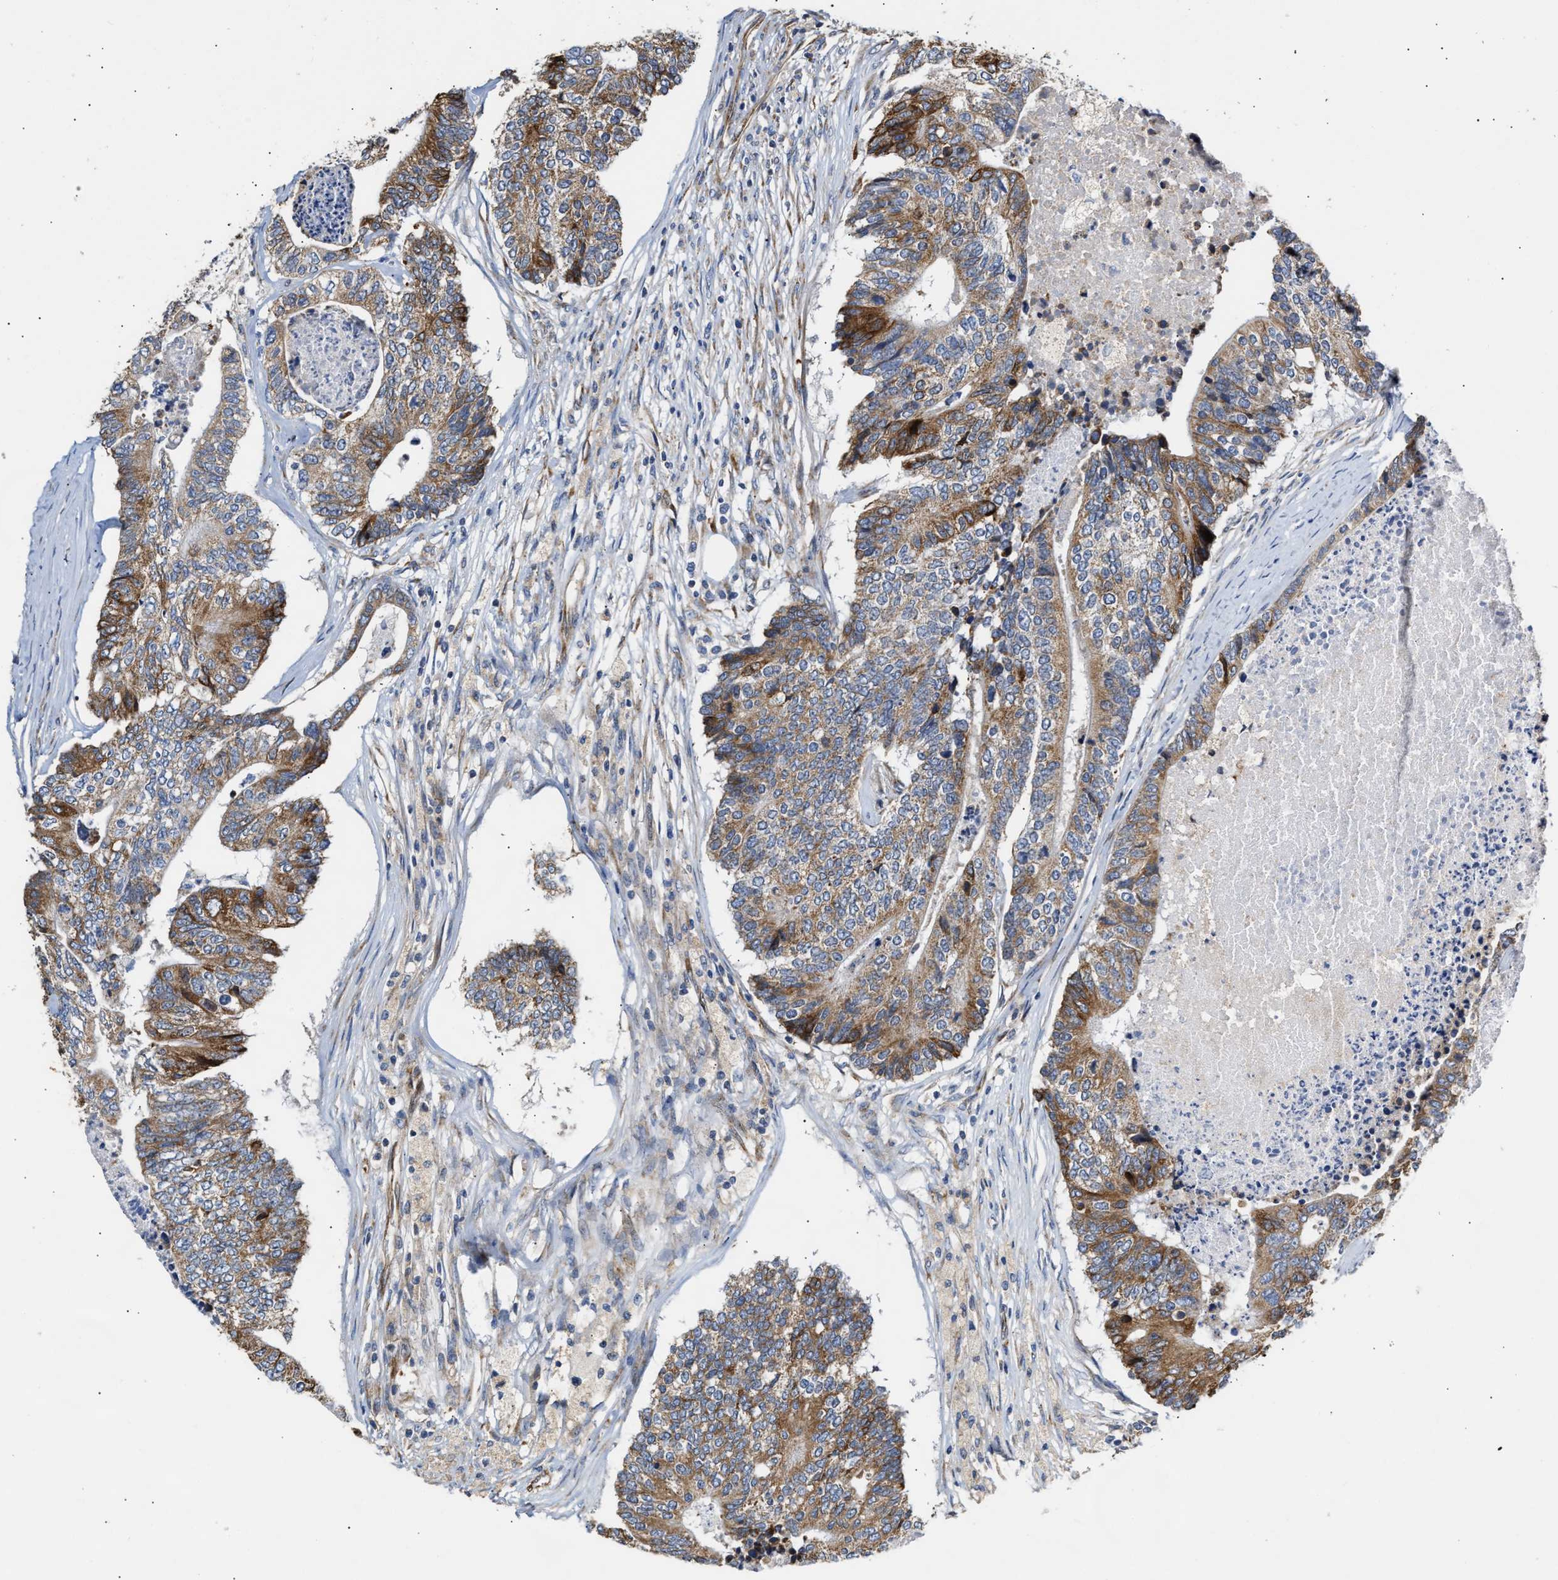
{"staining": {"intensity": "moderate", "quantity": ">75%", "location": "cytoplasmic/membranous"}, "tissue": "colorectal cancer", "cell_type": "Tumor cells", "image_type": "cancer", "snomed": [{"axis": "morphology", "description": "Adenocarcinoma, NOS"}, {"axis": "topography", "description": "Colon"}], "caption": "Moderate cytoplasmic/membranous staining is seen in about >75% of tumor cells in adenocarcinoma (colorectal).", "gene": "MALSU1", "patient": {"sex": "female", "age": 67}}